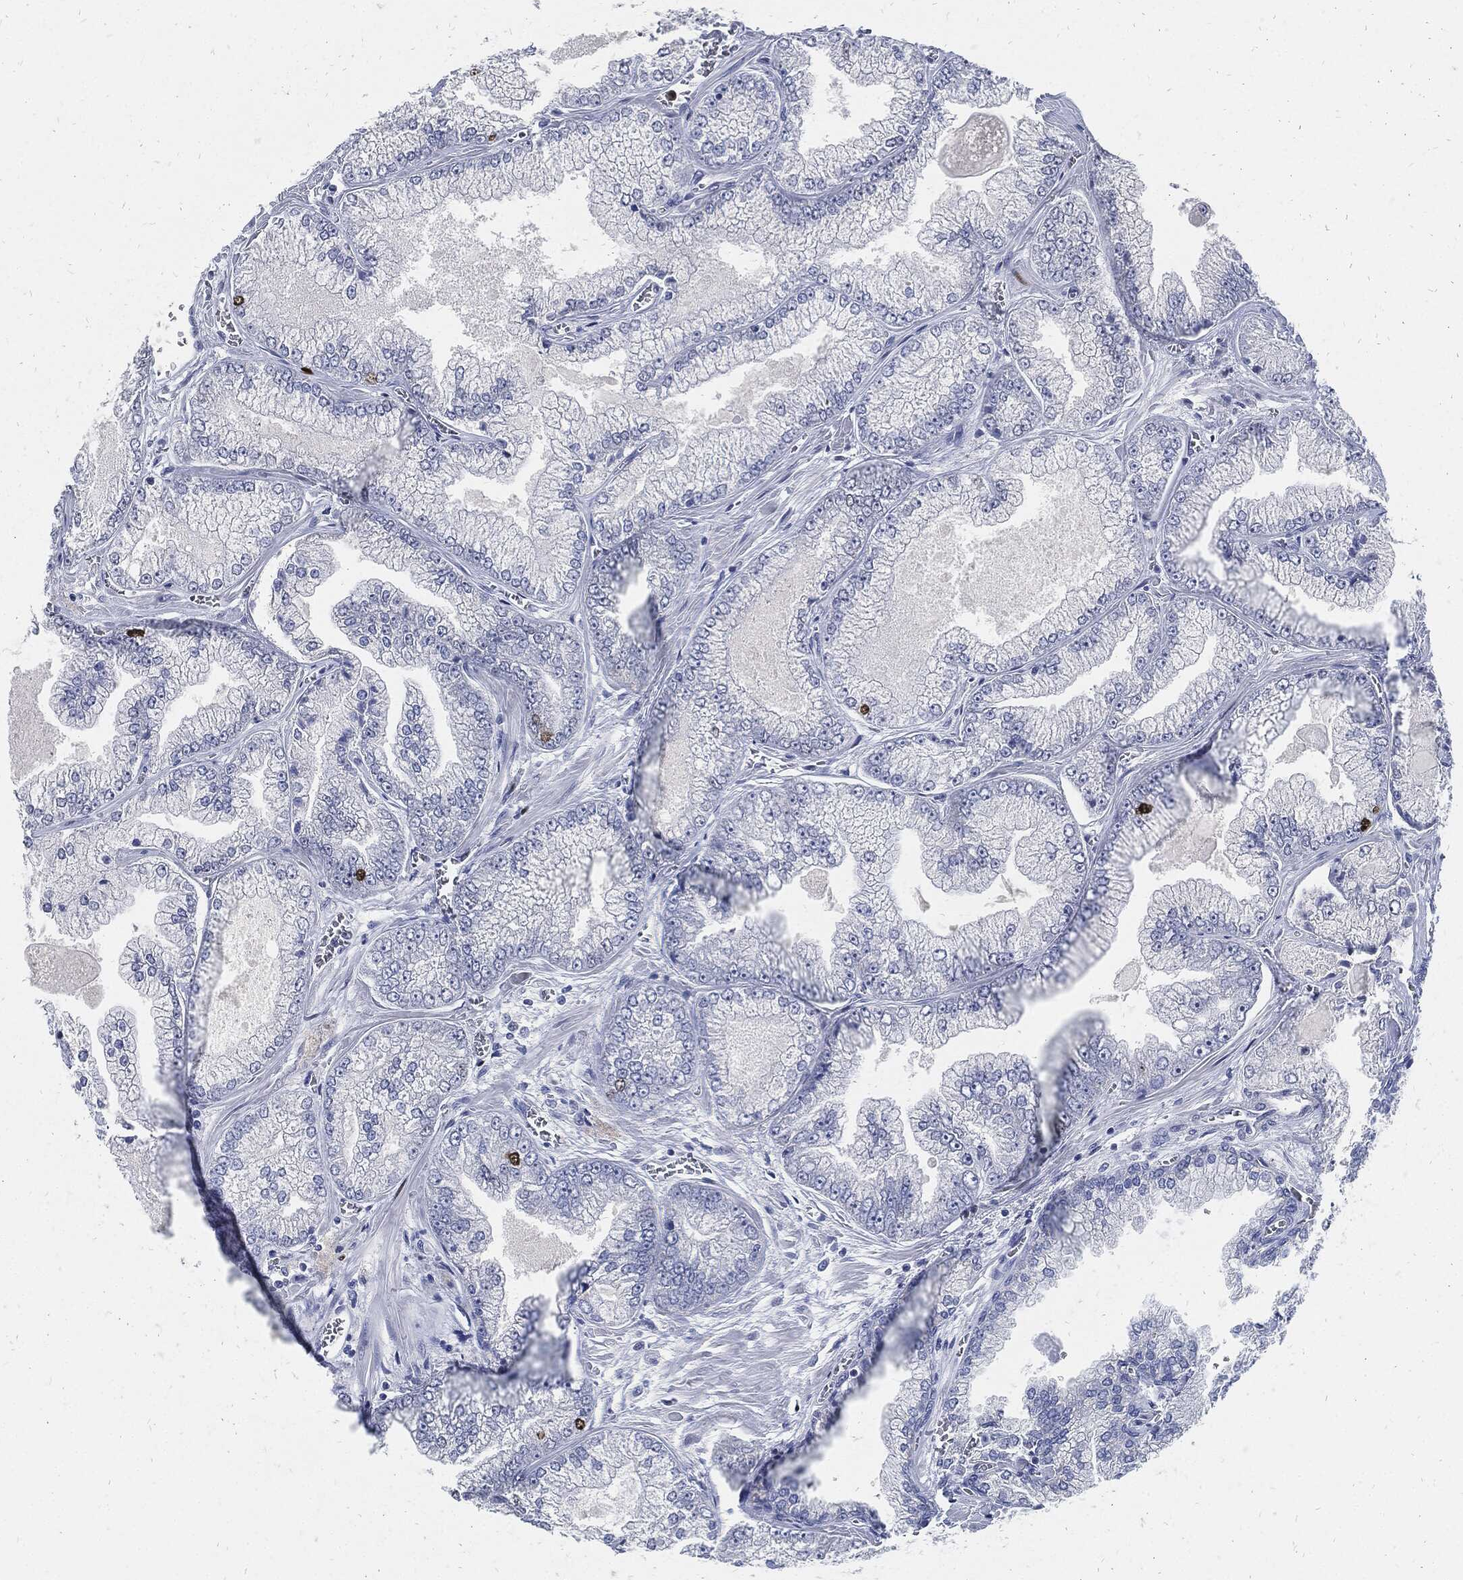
{"staining": {"intensity": "negative", "quantity": "<25%", "location": "nuclear"}, "tissue": "prostate cancer", "cell_type": "Tumor cells", "image_type": "cancer", "snomed": [{"axis": "morphology", "description": "Adenocarcinoma, Low grade"}, {"axis": "topography", "description": "Prostate"}], "caption": "The micrograph demonstrates no staining of tumor cells in prostate cancer. (Immunohistochemistry, brightfield microscopy, high magnification).", "gene": "MKI67", "patient": {"sex": "male", "age": 57}}